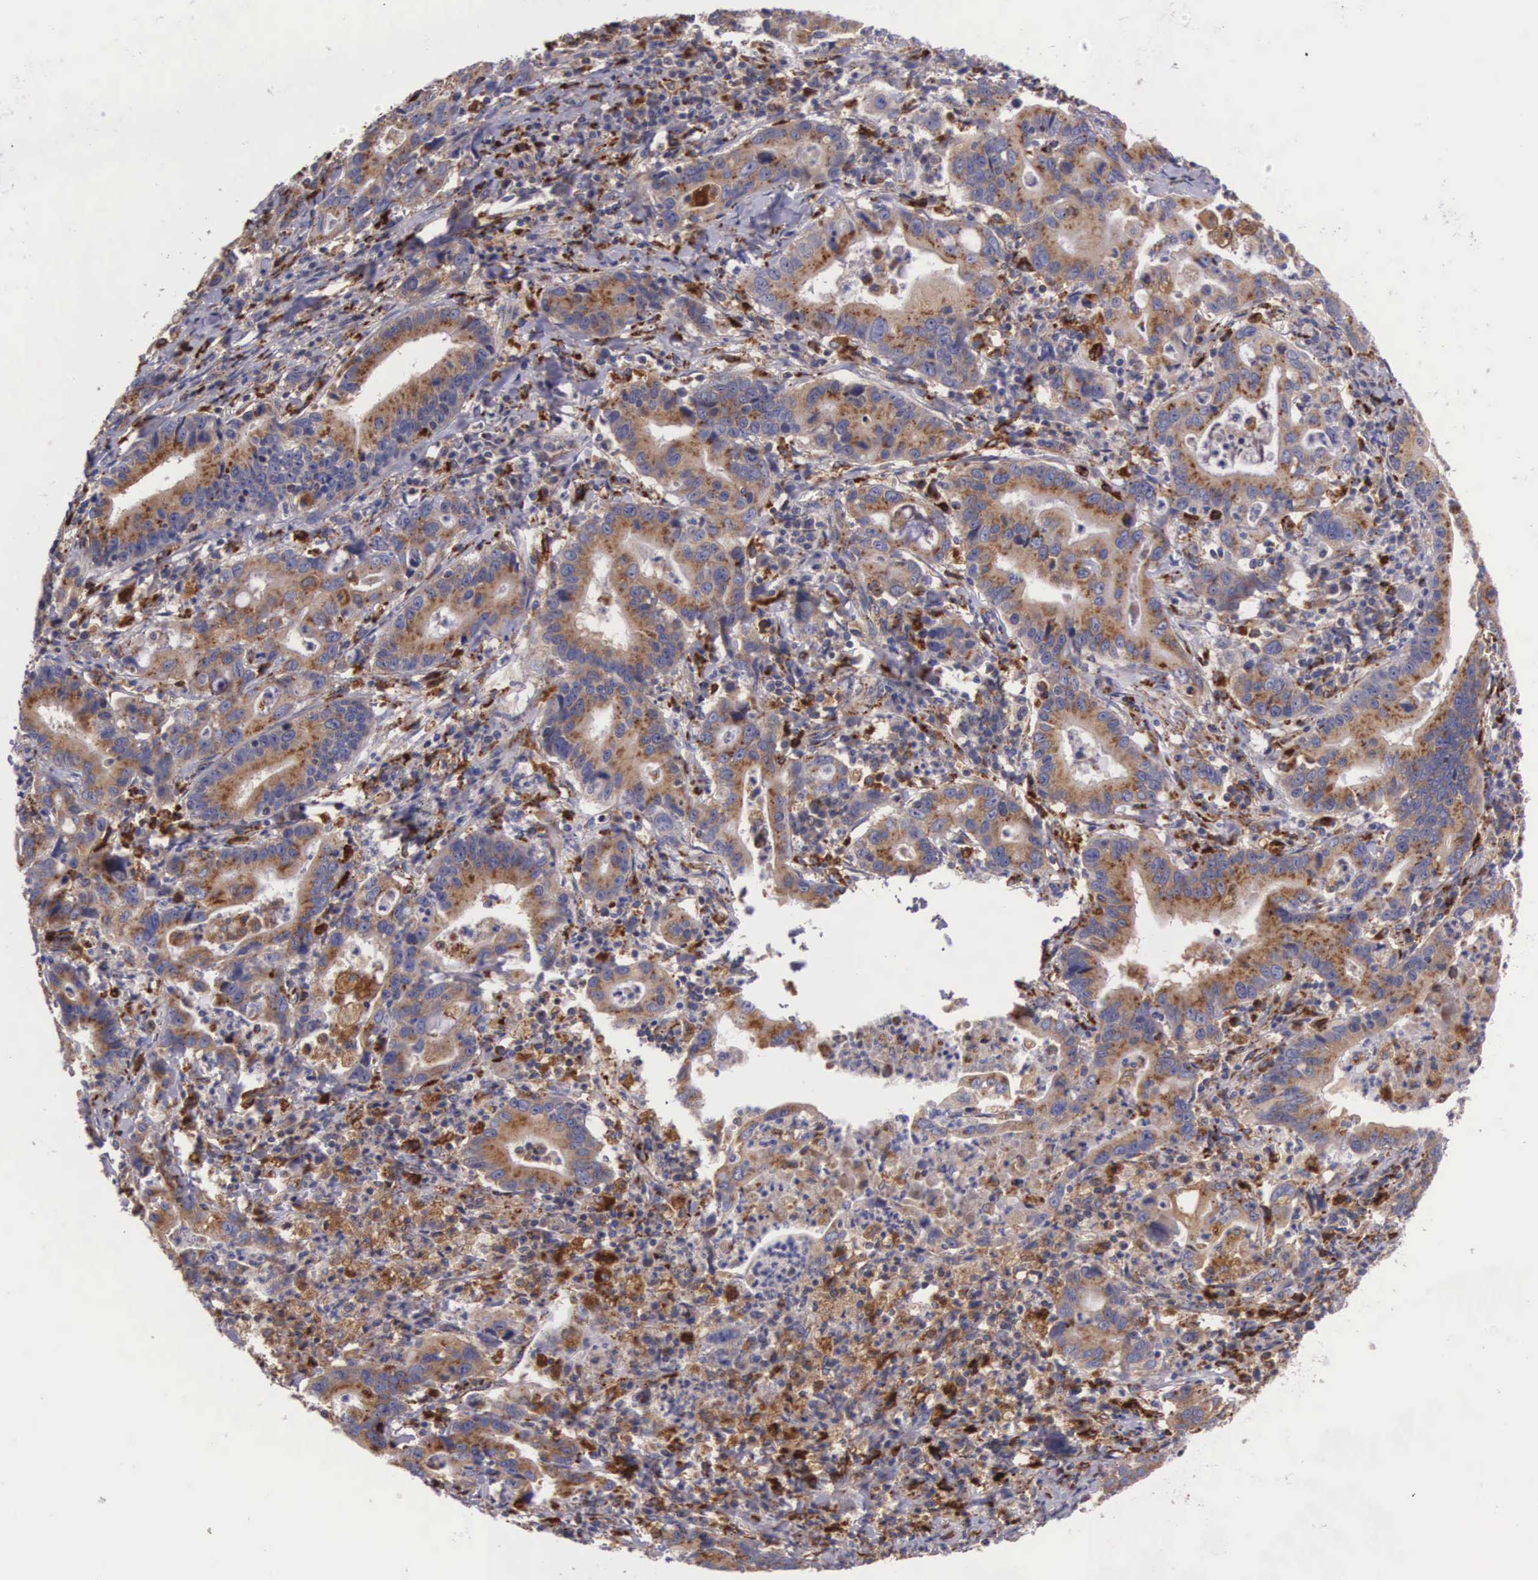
{"staining": {"intensity": "moderate", "quantity": ">75%", "location": "cytoplasmic/membranous"}, "tissue": "stomach cancer", "cell_type": "Tumor cells", "image_type": "cancer", "snomed": [{"axis": "morphology", "description": "Adenocarcinoma, NOS"}, {"axis": "topography", "description": "Stomach, upper"}], "caption": "A micrograph of human stomach cancer stained for a protein displays moderate cytoplasmic/membranous brown staining in tumor cells.", "gene": "NAGA", "patient": {"sex": "male", "age": 63}}